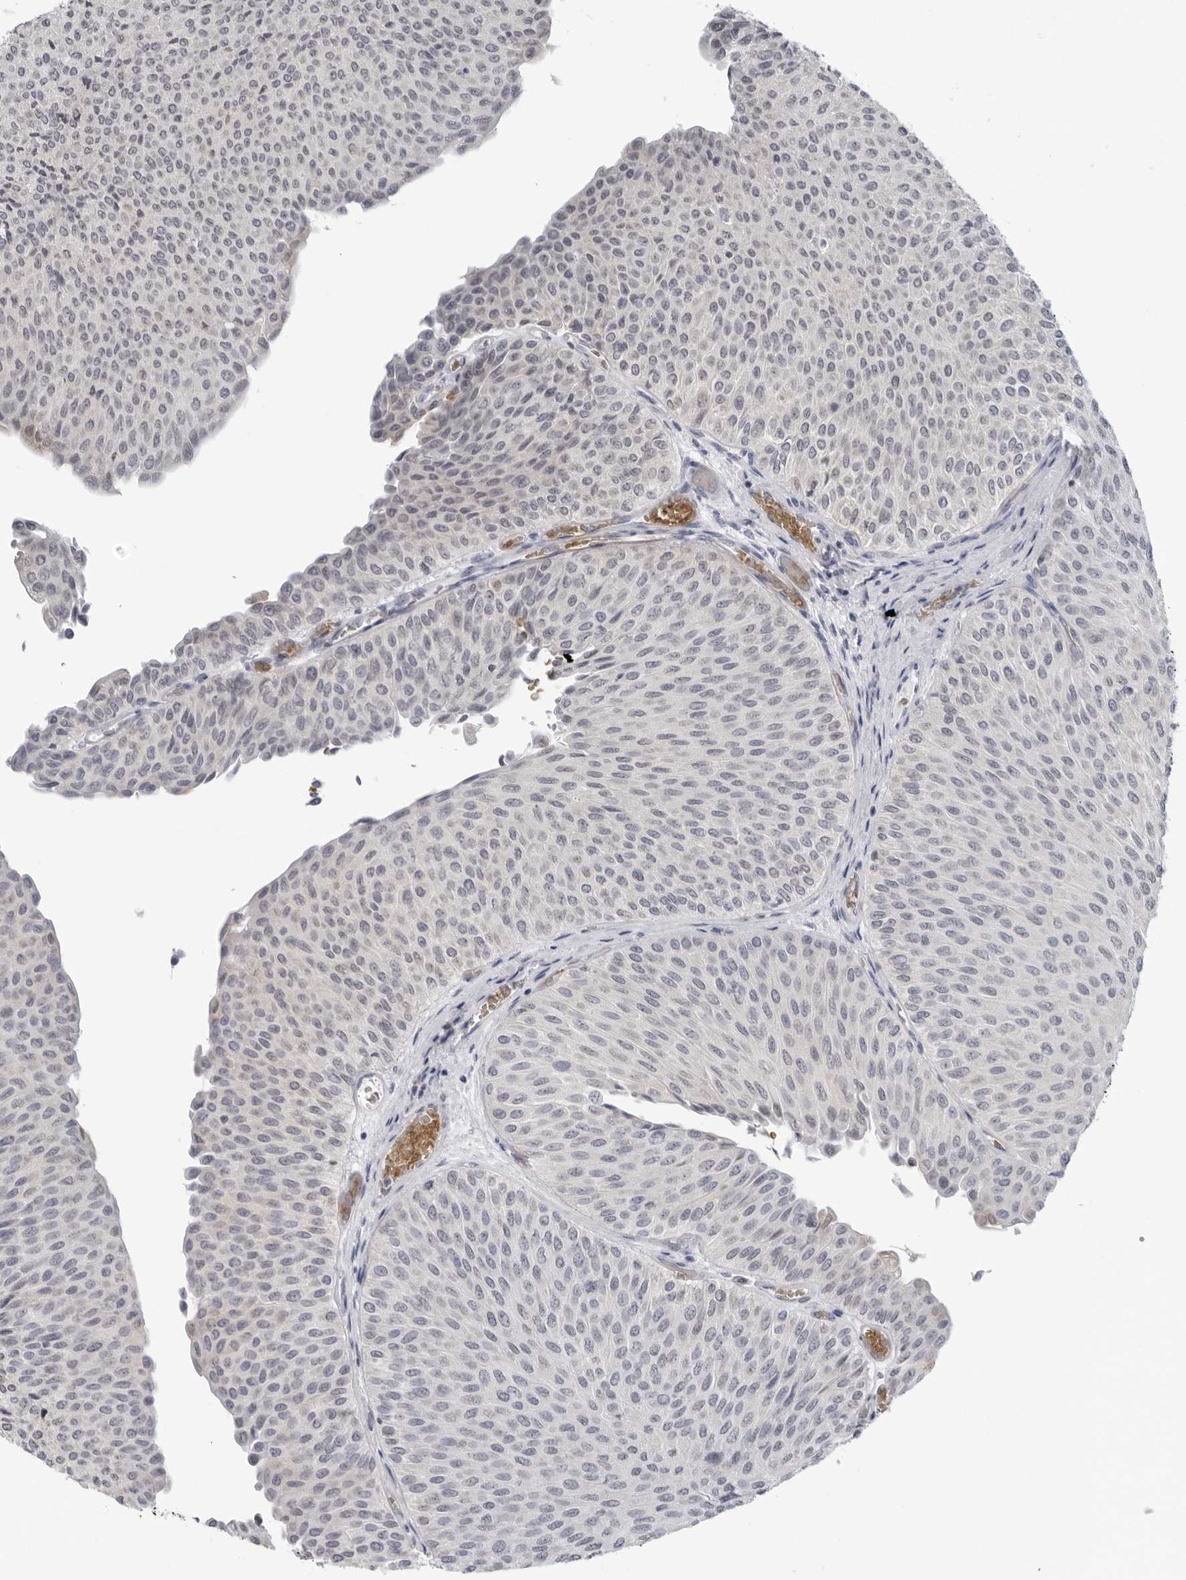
{"staining": {"intensity": "negative", "quantity": "none", "location": "none"}, "tissue": "urothelial cancer", "cell_type": "Tumor cells", "image_type": "cancer", "snomed": [{"axis": "morphology", "description": "Urothelial carcinoma, Low grade"}, {"axis": "topography", "description": "Urinary bladder"}], "caption": "DAB (3,3'-diaminobenzidine) immunohistochemical staining of human low-grade urothelial carcinoma reveals no significant staining in tumor cells.", "gene": "EPB41", "patient": {"sex": "male", "age": 78}}